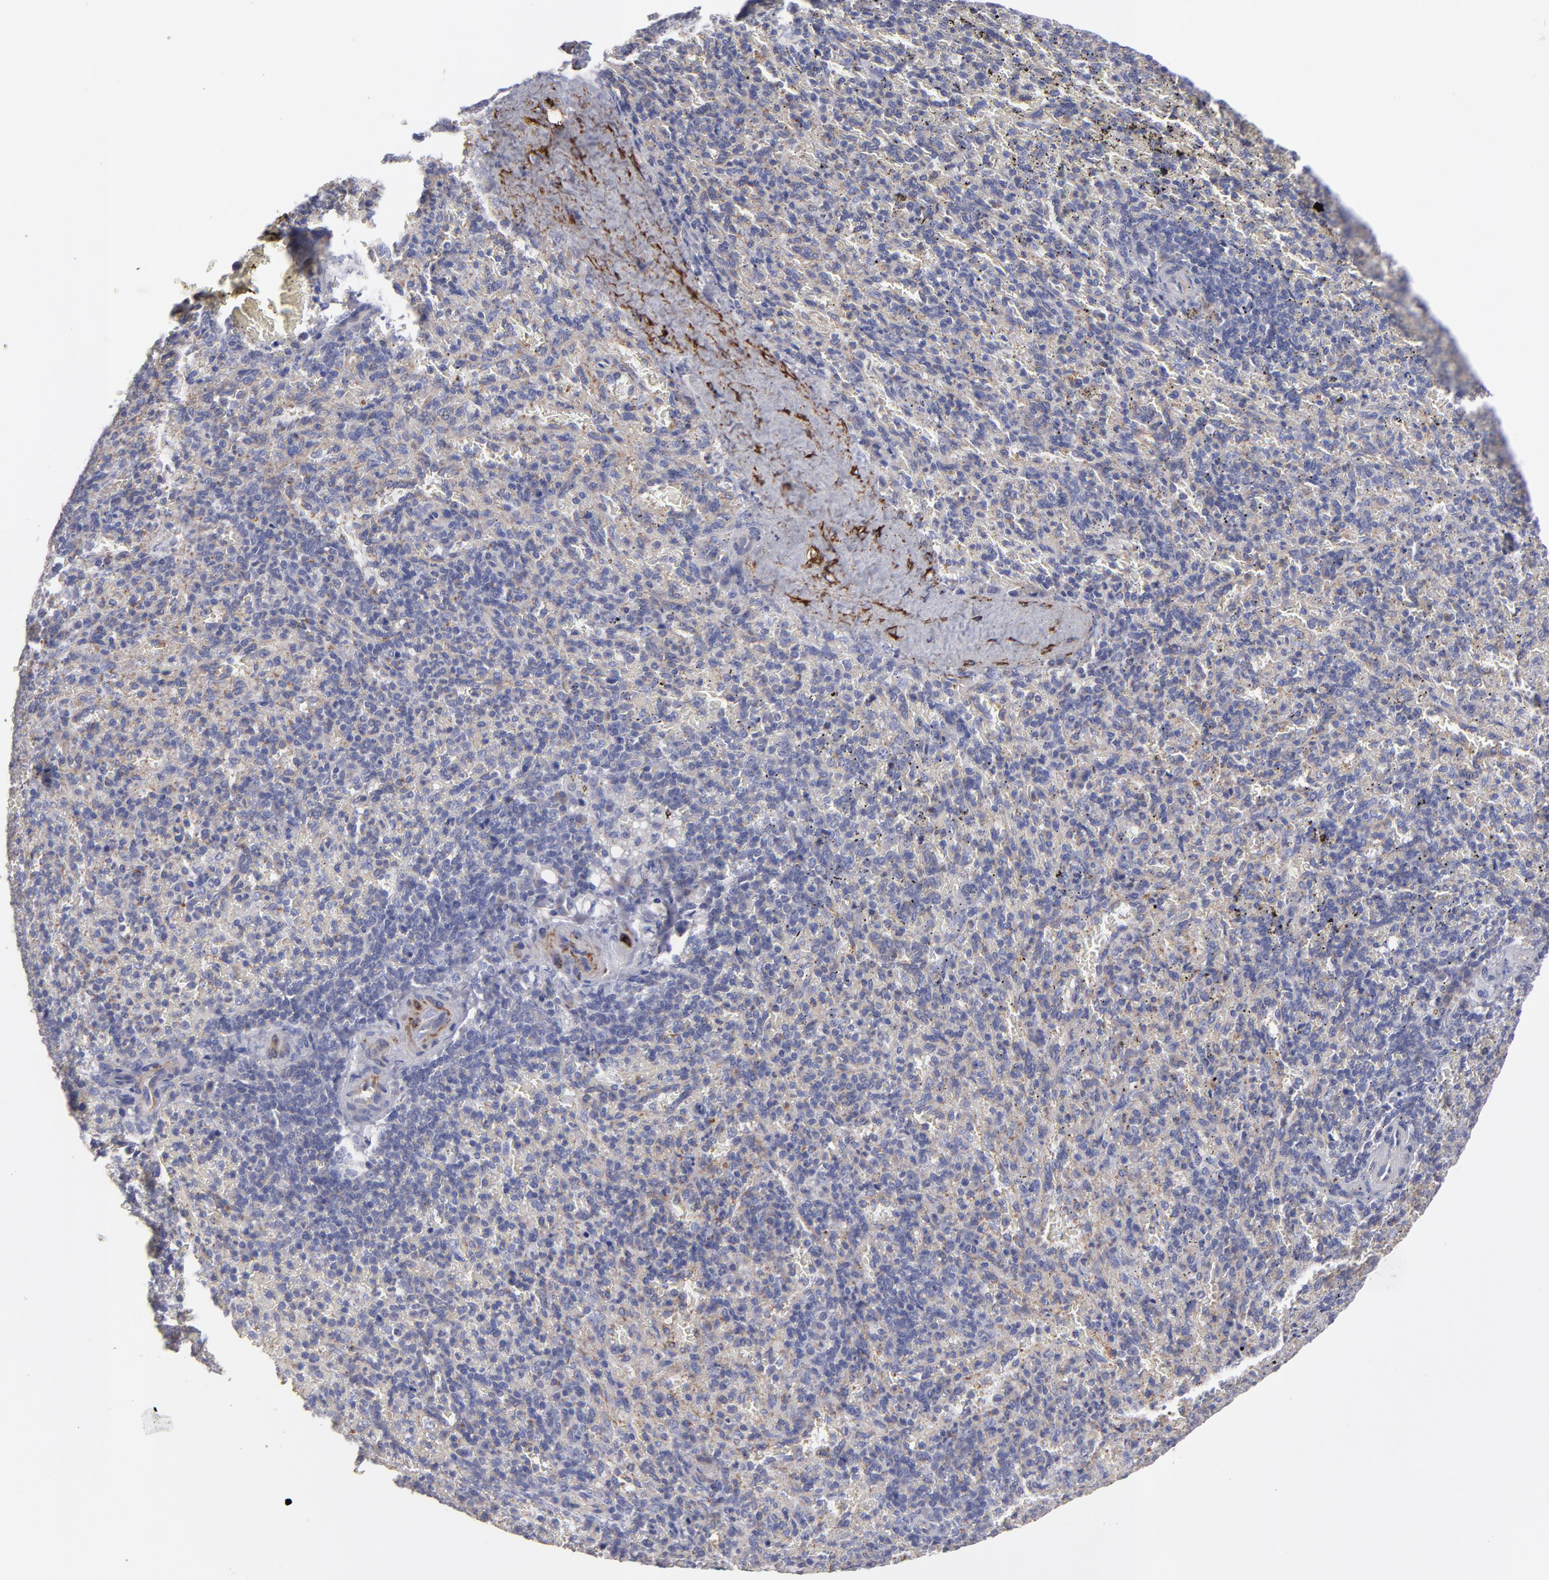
{"staining": {"intensity": "negative", "quantity": "none", "location": "none"}, "tissue": "spleen", "cell_type": "Cells in red pulp", "image_type": "normal", "snomed": [{"axis": "morphology", "description": "Normal tissue, NOS"}, {"axis": "topography", "description": "Spleen"}], "caption": "Histopathology image shows no protein positivity in cells in red pulp of normal spleen. (DAB IHC visualized using brightfield microscopy, high magnification).", "gene": "SLMAP", "patient": {"sex": "female", "age": 43}}